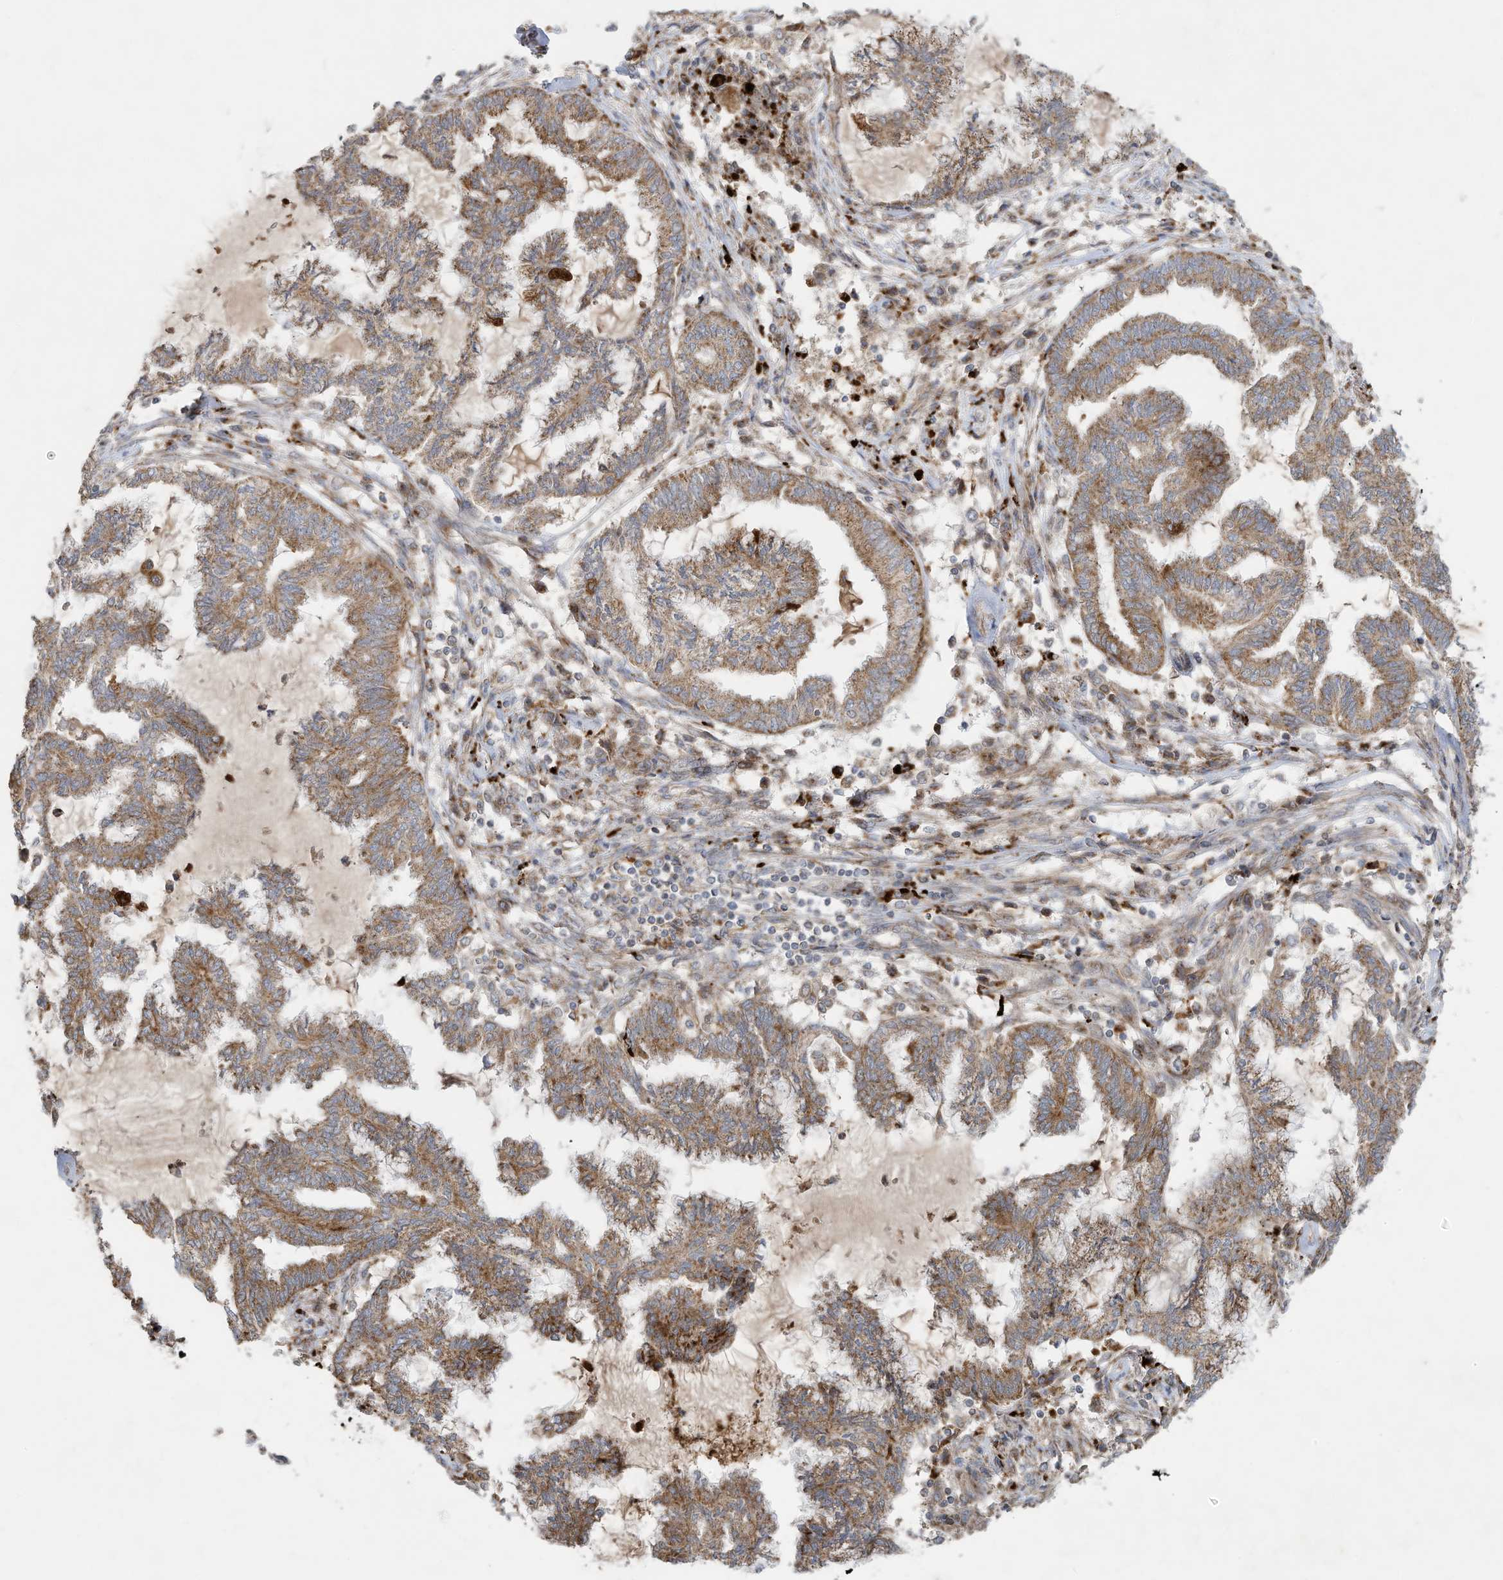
{"staining": {"intensity": "moderate", "quantity": ">75%", "location": "cytoplasmic/membranous"}, "tissue": "endometrial cancer", "cell_type": "Tumor cells", "image_type": "cancer", "snomed": [{"axis": "morphology", "description": "Adenocarcinoma, NOS"}, {"axis": "topography", "description": "Endometrium"}], "caption": "IHC staining of endometrial cancer (adenocarcinoma), which reveals medium levels of moderate cytoplasmic/membranous staining in about >75% of tumor cells indicating moderate cytoplasmic/membranous protein expression. The staining was performed using DAB (3,3'-diaminobenzidine) (brown) for protein detection and nuclei were counterstained in hematoxylin (blue).", "gene": "C2orf74", "patient": {"sex": "female", "age": 86}}